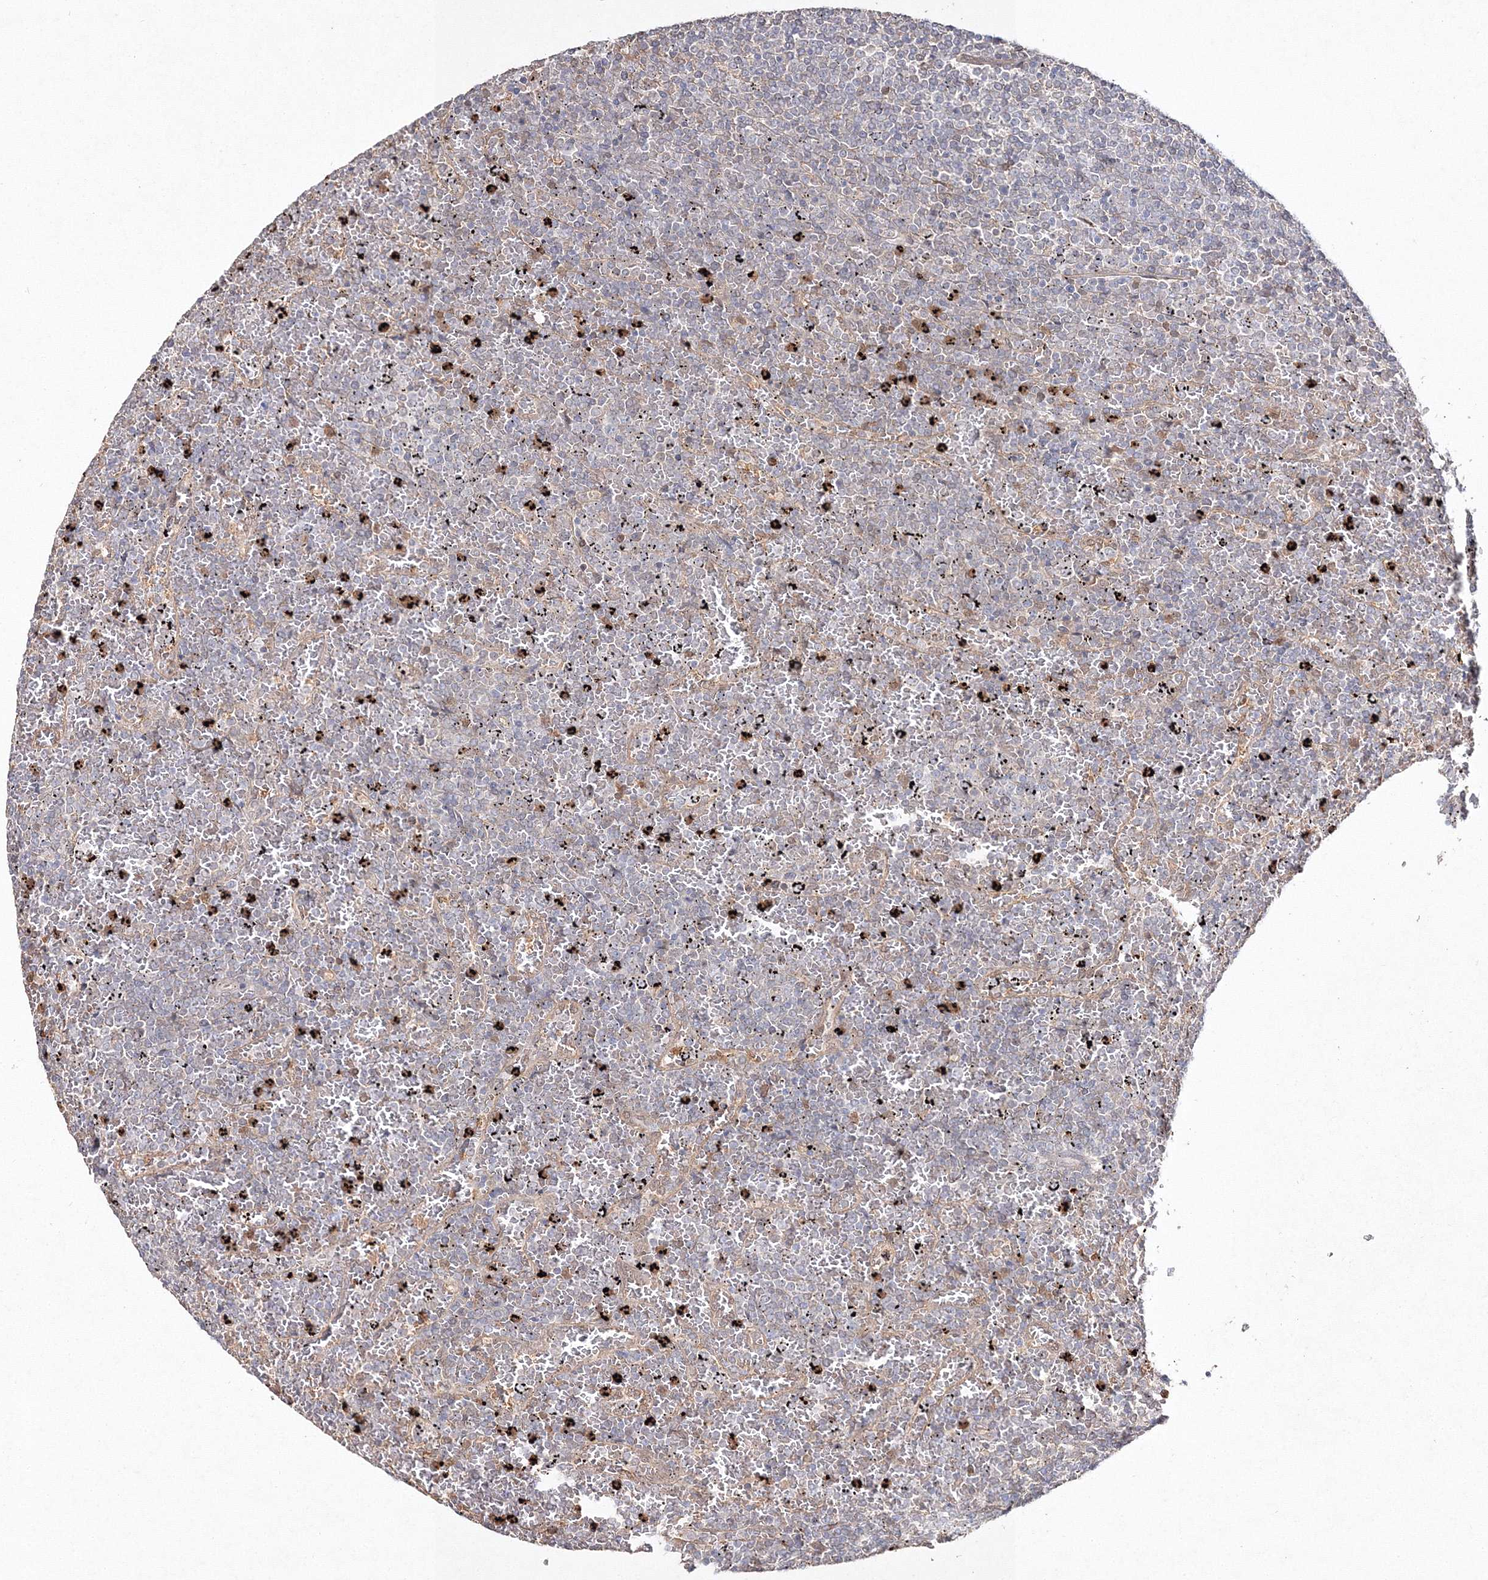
{"staining": {"intensity": "negative", "quantity": "none", "location": "none"}, "tissue": "lymphoma", "cell_type": "Tumor cells", "image_type": "cancer", "snomed": [{"axis": "morphology", "description": "Malignant lymphoma, non-Hodgkin's type, Low grade"}, {"axis": "topography", "description": "Spleen"}], "caption": "The photomicrograph reveals no significant staining in tumor cells of malignant lymphoma, non-Hodgkin's type (low-grade). (DAB (3,3'-diaminobenzidine) IHC visualized using brightfield microscopy, high magnification).", "gene": "S100A11", "patient": {"sex": "female", "age": 77}}